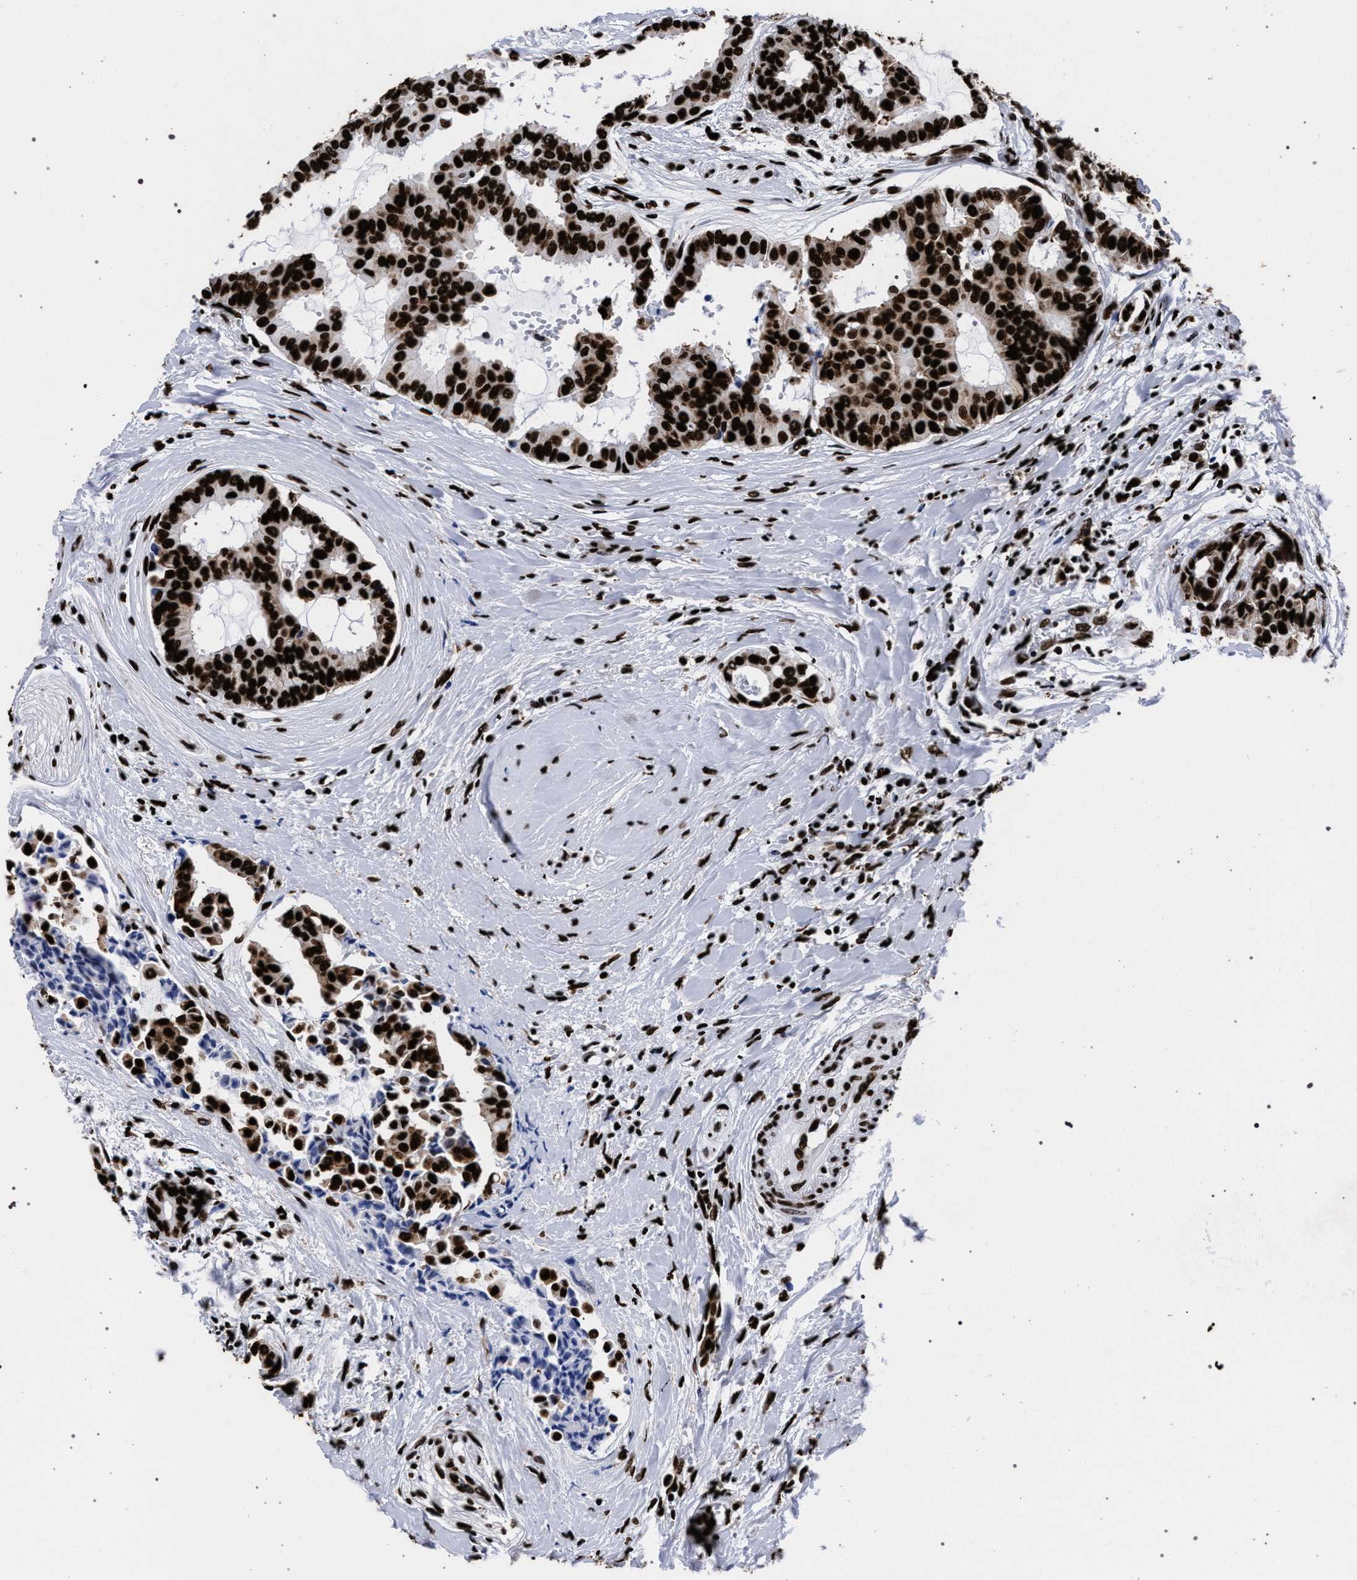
{"staining": {"intensity": "strong", "quantity": ">75%", "location": "cytoplasmic/membranous,nuclear"}, "tissue": "head and neck cancer", "cell_type": "Tumor cells", "image_type": "cancer", "snomed": [{"axis": "morphology", "description": "Adenocarcinoma, NOS"}, {"axis": "topography", "description": "Salivary gland"}, {"axis": "topography", "description": "Head-Neck"}], "caption": "High-power microscopy captured an IHC image of head and neck cancer, revealing strong cytoplasmic/membranous and nuclear expression in about >75% of tumor cells. Immunohistochemistry (ihc) stains the protein in brown and the nuclei are stained blue.", "gene": "HNRNPA1", "patient": {"sex": "female", "age": 59}}